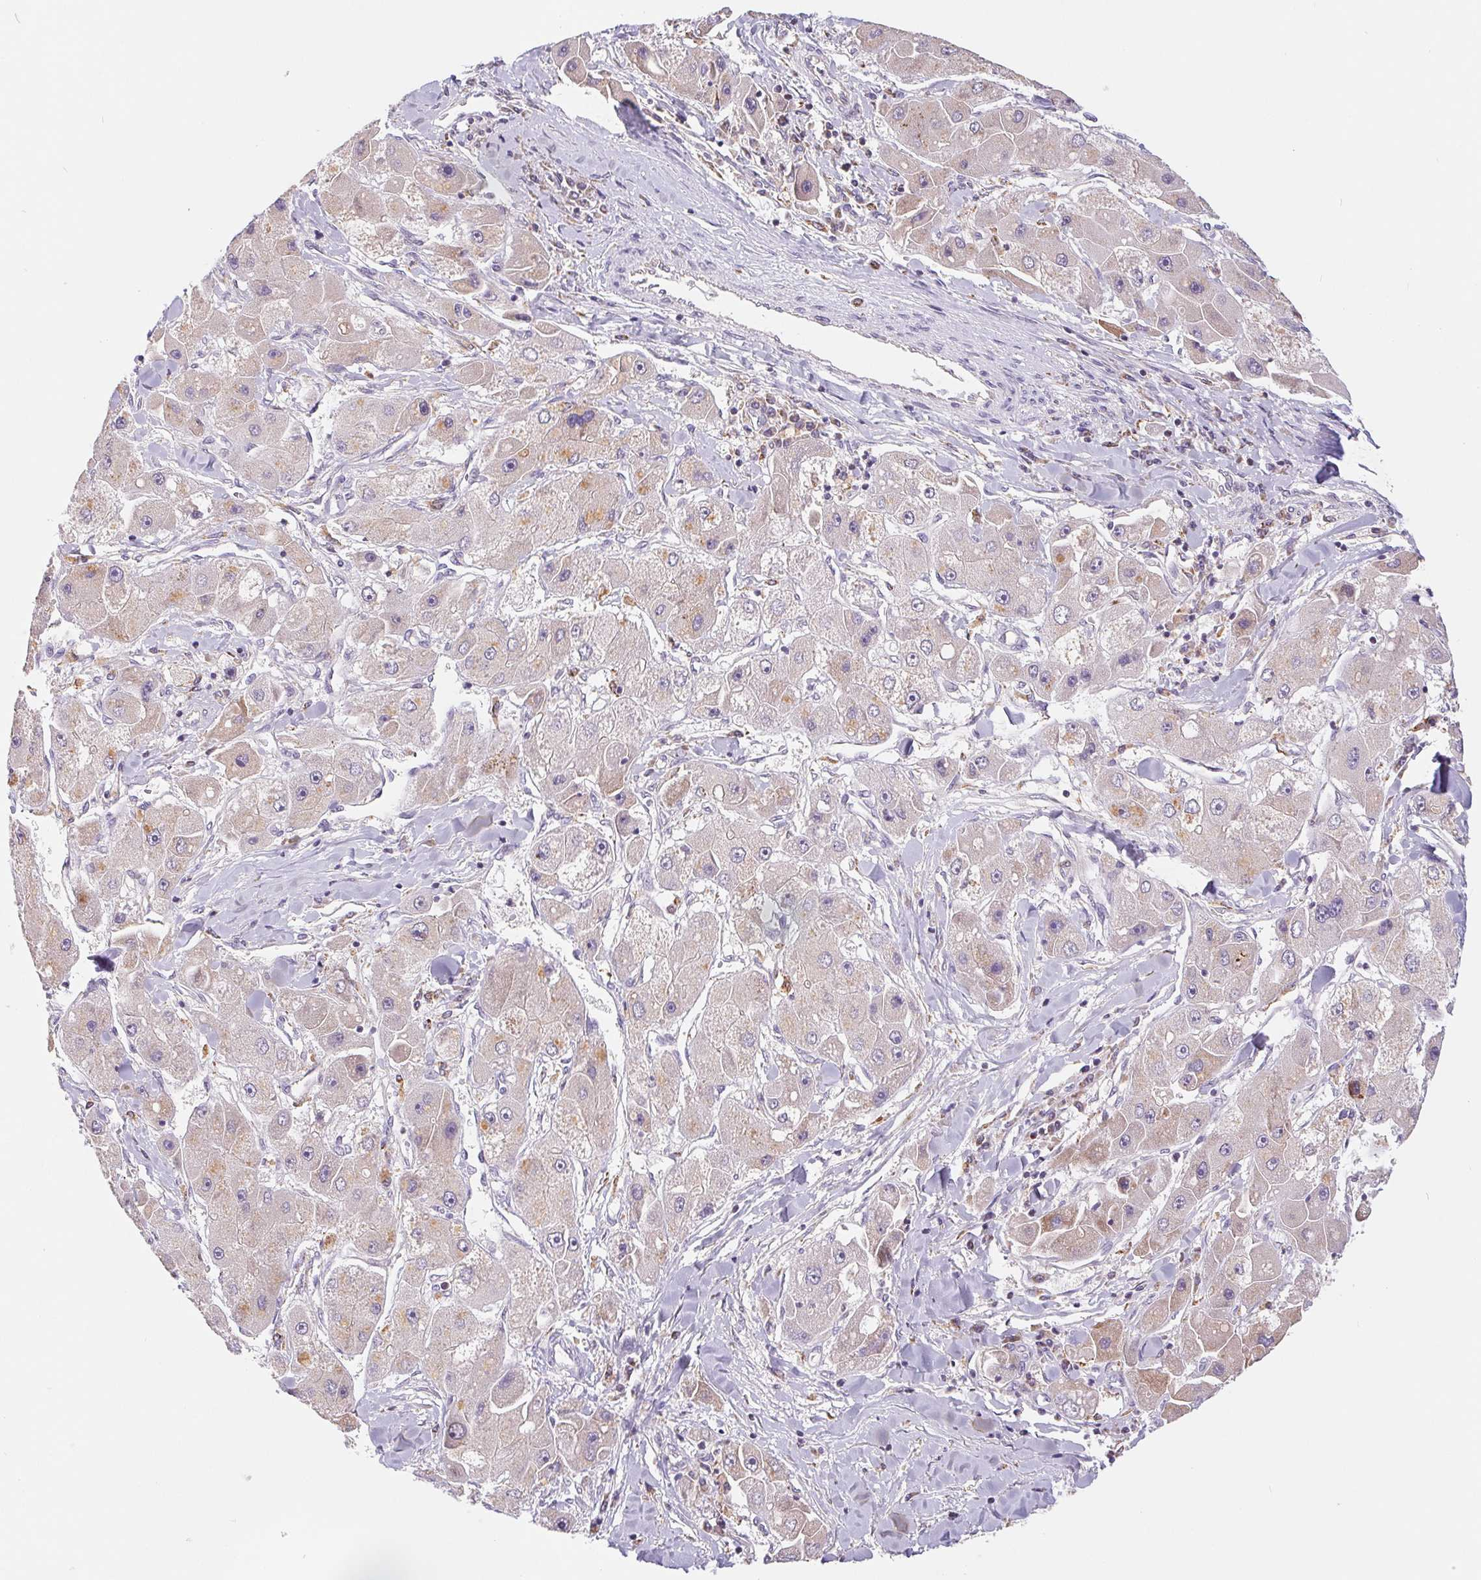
{"staining": {"intensity": "weak", "quantity": "<25%", "location": "cytoplasmic/membranous"}, "tissue": "liver cancer", "cell_type": "Tumor cells", "image_type": "cancer", "snomed": [{"axis": "morphology", "description": "Carcinoma, Hepatocellular, NOS"}, {"axis": "topography", "description": "Liver"}], "caption": "This is a histopathology image of immunohistochemistry (IHC) staining of liver cancer (hepatocellular carcinoma), which shows no expression in tumor cells.", "gene": "EMC6", "patient": {"sex": "male", "age": 24}}